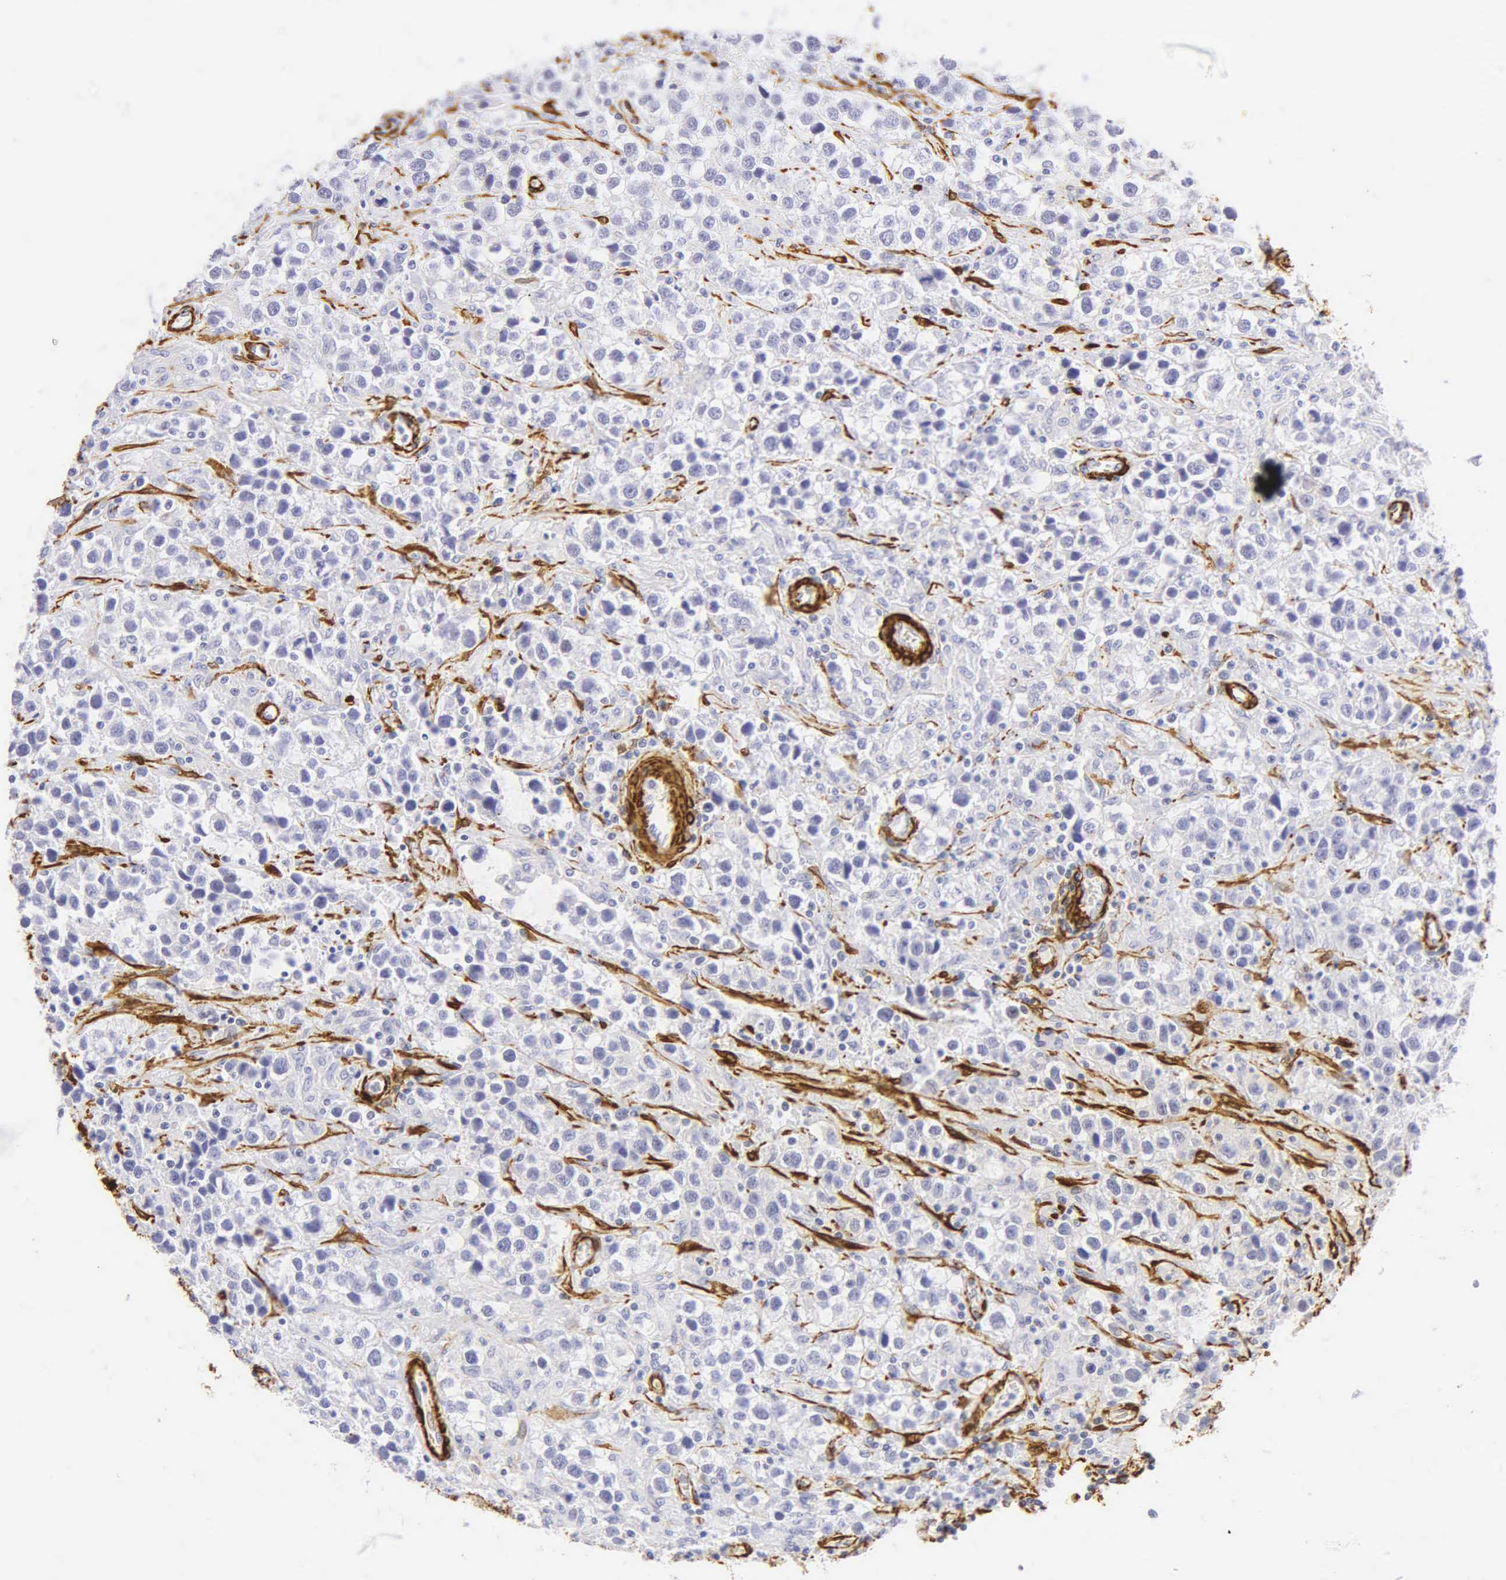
{"staining": {"intensity": "negative", "quantity": "none", "location": "none"}, "tissue": "testis cancer", "cell_type": "Tumor cells", "image_type": "cancer", "snomed": [{"axis": "morphology", "description": "Seminoma, NOS"}, {"axis": "topography", "description": "Testis"}], "caption": "Immunohistochemical staining of human testis cancer (seminoma) exhibits no significant staining in tumor cells.", "gene": "ACTA2", "patient": {"sex": "male", "age": 43}}